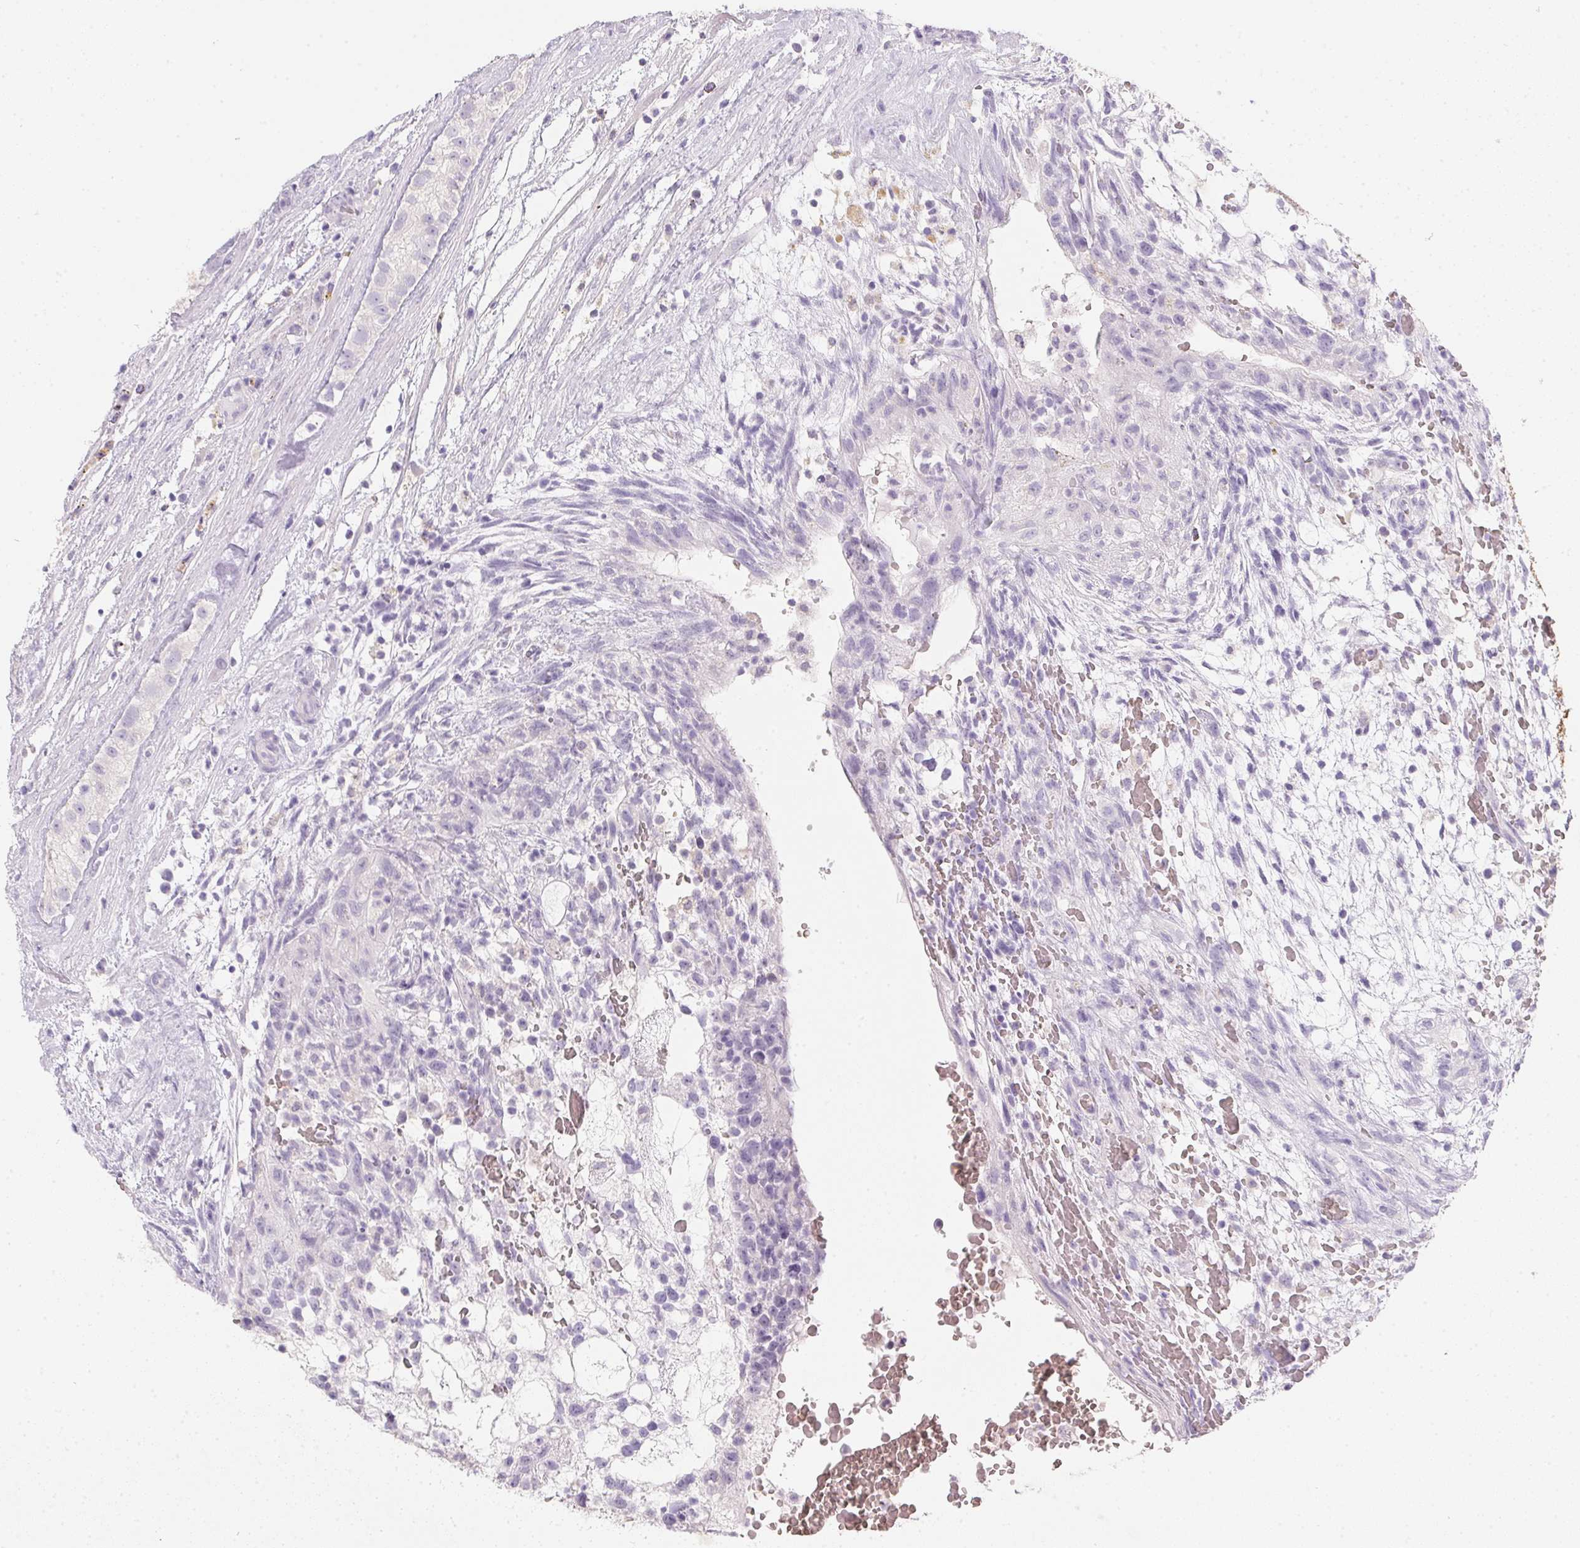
{"staining": {"intensity": "negative", "quantity": "none", "location": "none"}, "tissue": "testis cancer", "cell_type": "Tumor cells", "image_type": "cancer", "snomed": [{"axis": "morphology", "description": "Normal tissue, NOS"}, {"axis": "morphology", "description": "Carcinoma, Embryonal, NOS"}, {"axis": "topography", "description": "Testis"}], "caption": "A histopathology image of testis cancer stained for a protein reveals no brown staining in tumor cells. (DAB (3,3'-diaminobenzidine) immunohistochemistry visualized using brightfield microscopy, high magnification).", "gene": "DCD", "patient": {"sex": "male", "age": 32}}